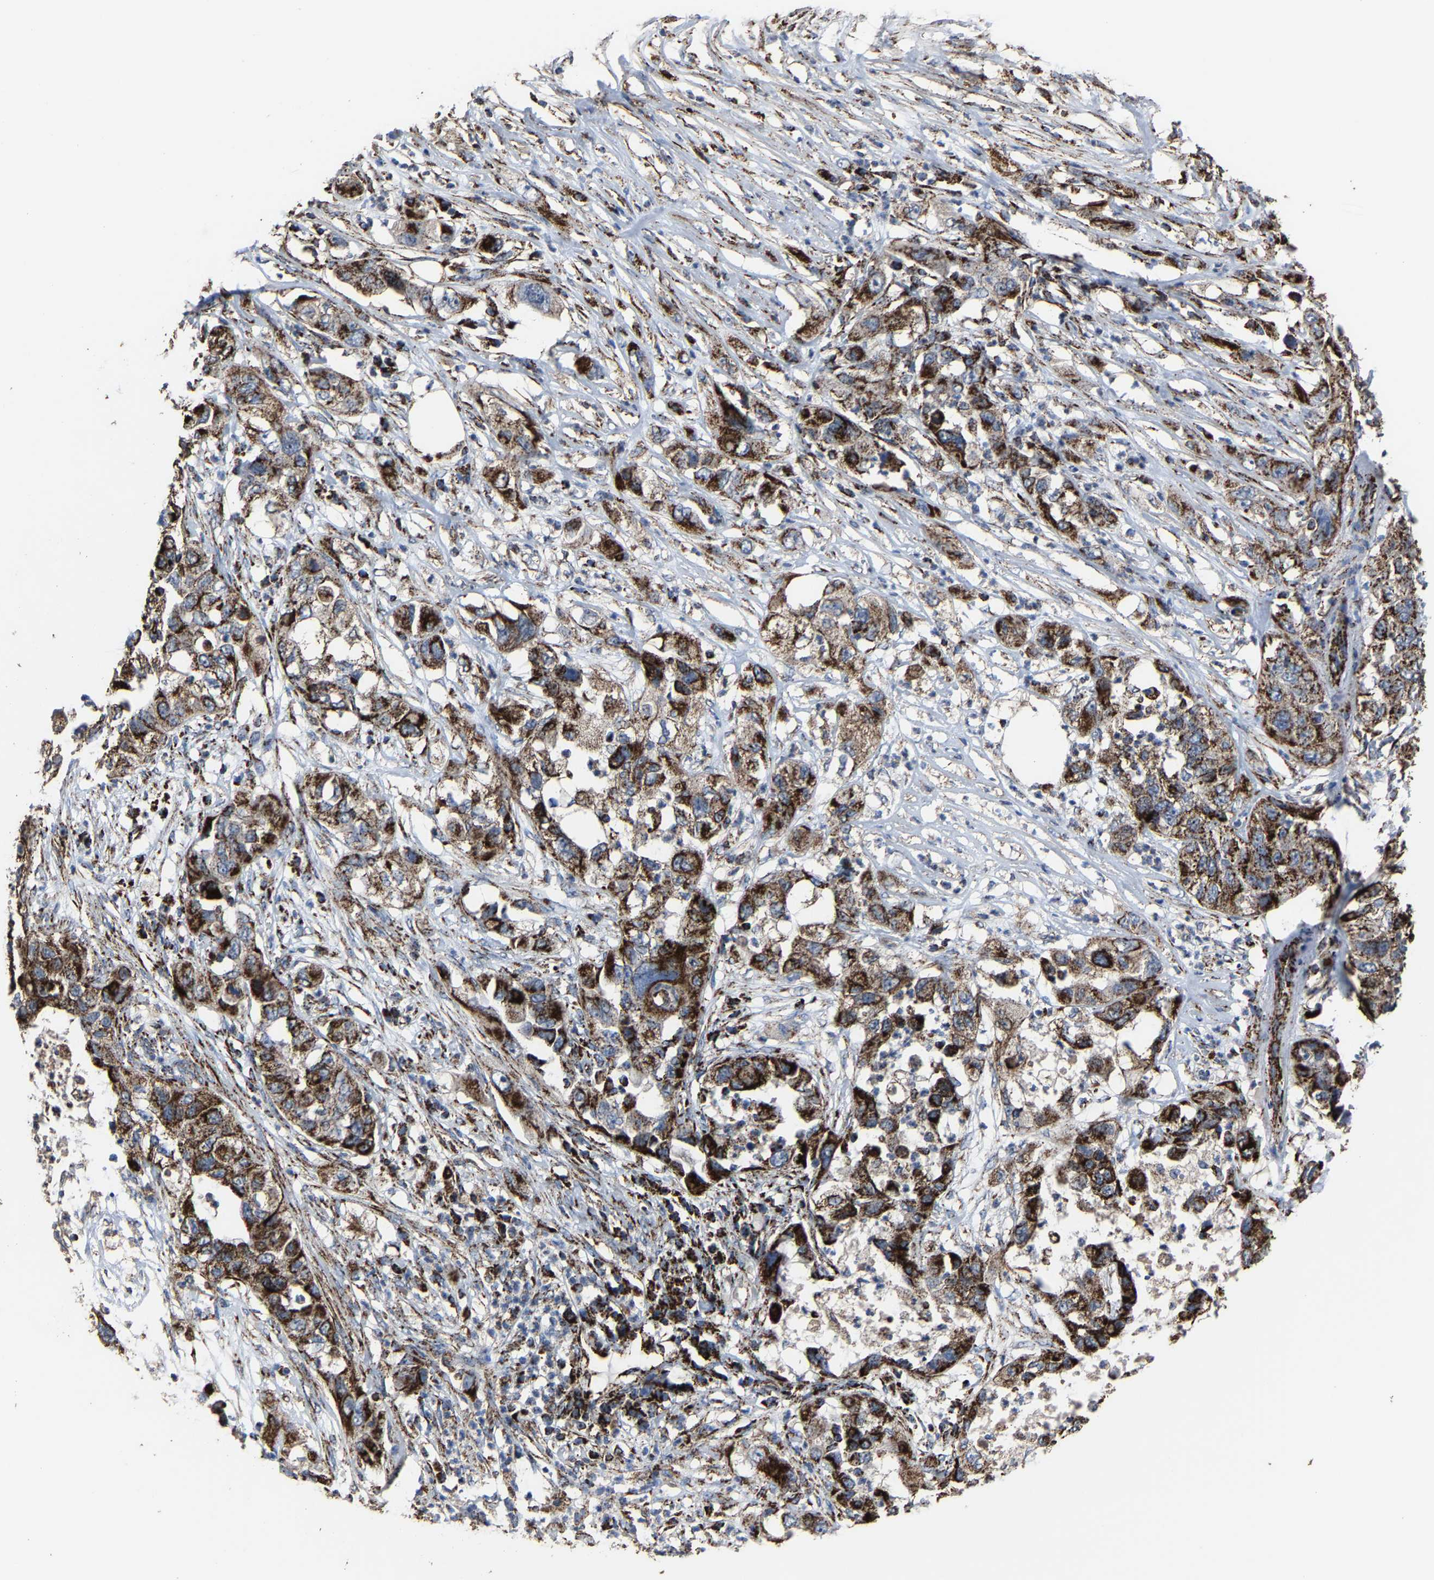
{"staining": {"intensity": "strong", "quantity": ">75%", "location": "cytoplasmic/membranous"}, "tissue": "pancreatic cancer", "cell_type": "Tumor cells", "image_type": "cancer", "snomed": [{"axis": "morphology", "description": "Adenocarcinoma, NOS"}, {"axis": "topography", "description": "Pancreas"}], "caption": "Tumor cells demonstrate high levels of strong cytoplasmic/membranous staining in approximately >75% of cells in pancreatic cancer (adenocarcinoma). Ihc stains the protein in brown and the nuclei are stained blue.", "gene": "NDUFV3", "patient": {"sex": "female", "age": 78}}